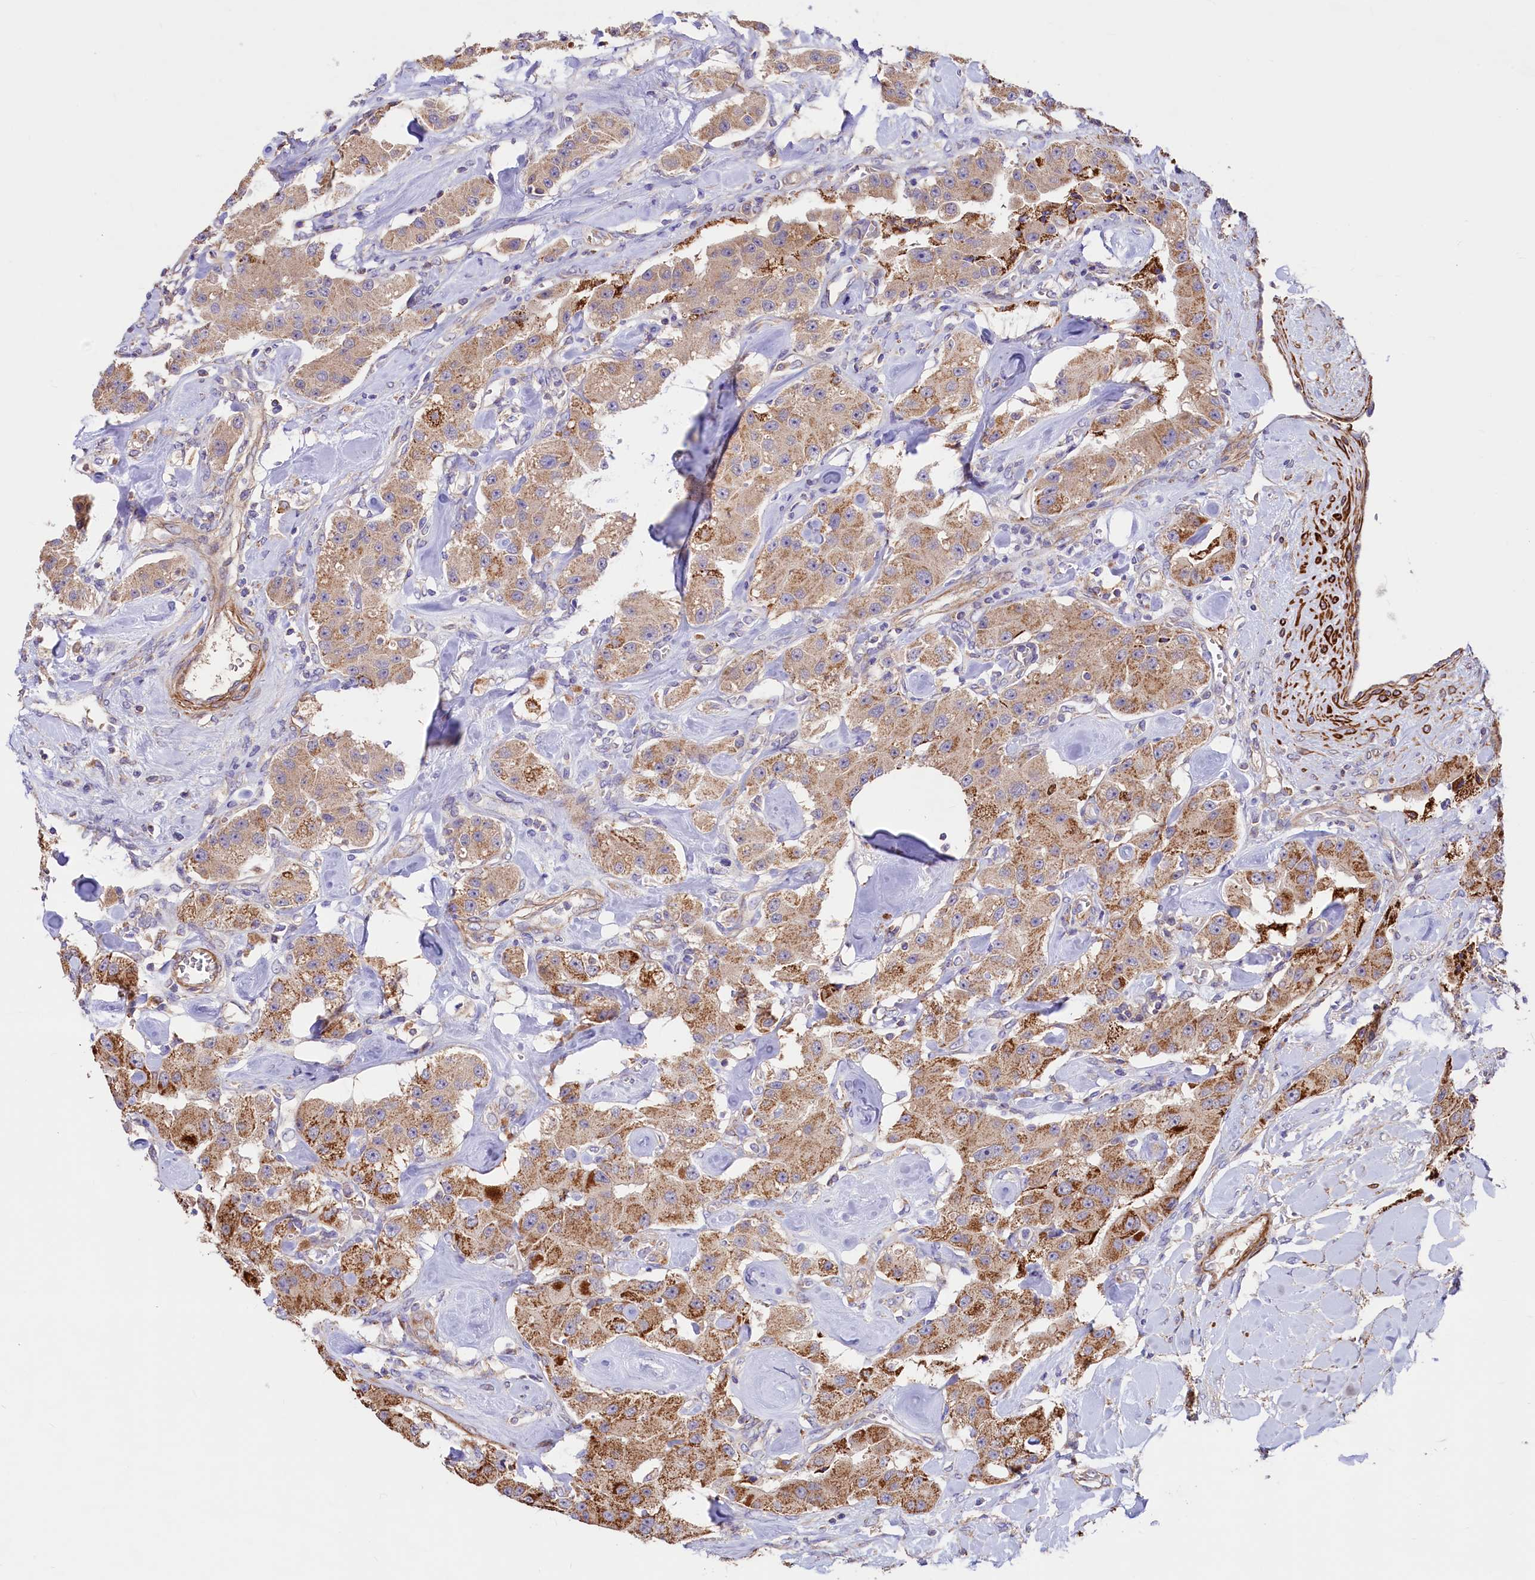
{"staining": {"intensity": "moderate", "quantity": ">75%", "location": "cytoplasmic/membranous"}, "tissue": "carcinoid", "cell_type": "Tumor cells", "image_type": "cancer", "snomed": [{"axis": "morphology", "description": "Carcinoid, malignant, NOS"}, {"axis": "topography", "description": "Pancreas"}], "caption": "The immunohistochemical stain shows moderate cytoplasmic/membranous expression in tumor cells of malignant carcinoid tissue. The staining is performed using DAB brown chromogen to label protein expression. The nuclei are counter-stained blue using hematoxylin.", "gene": "CIAO3", "patient": {"sex": "male", "age": 41}}